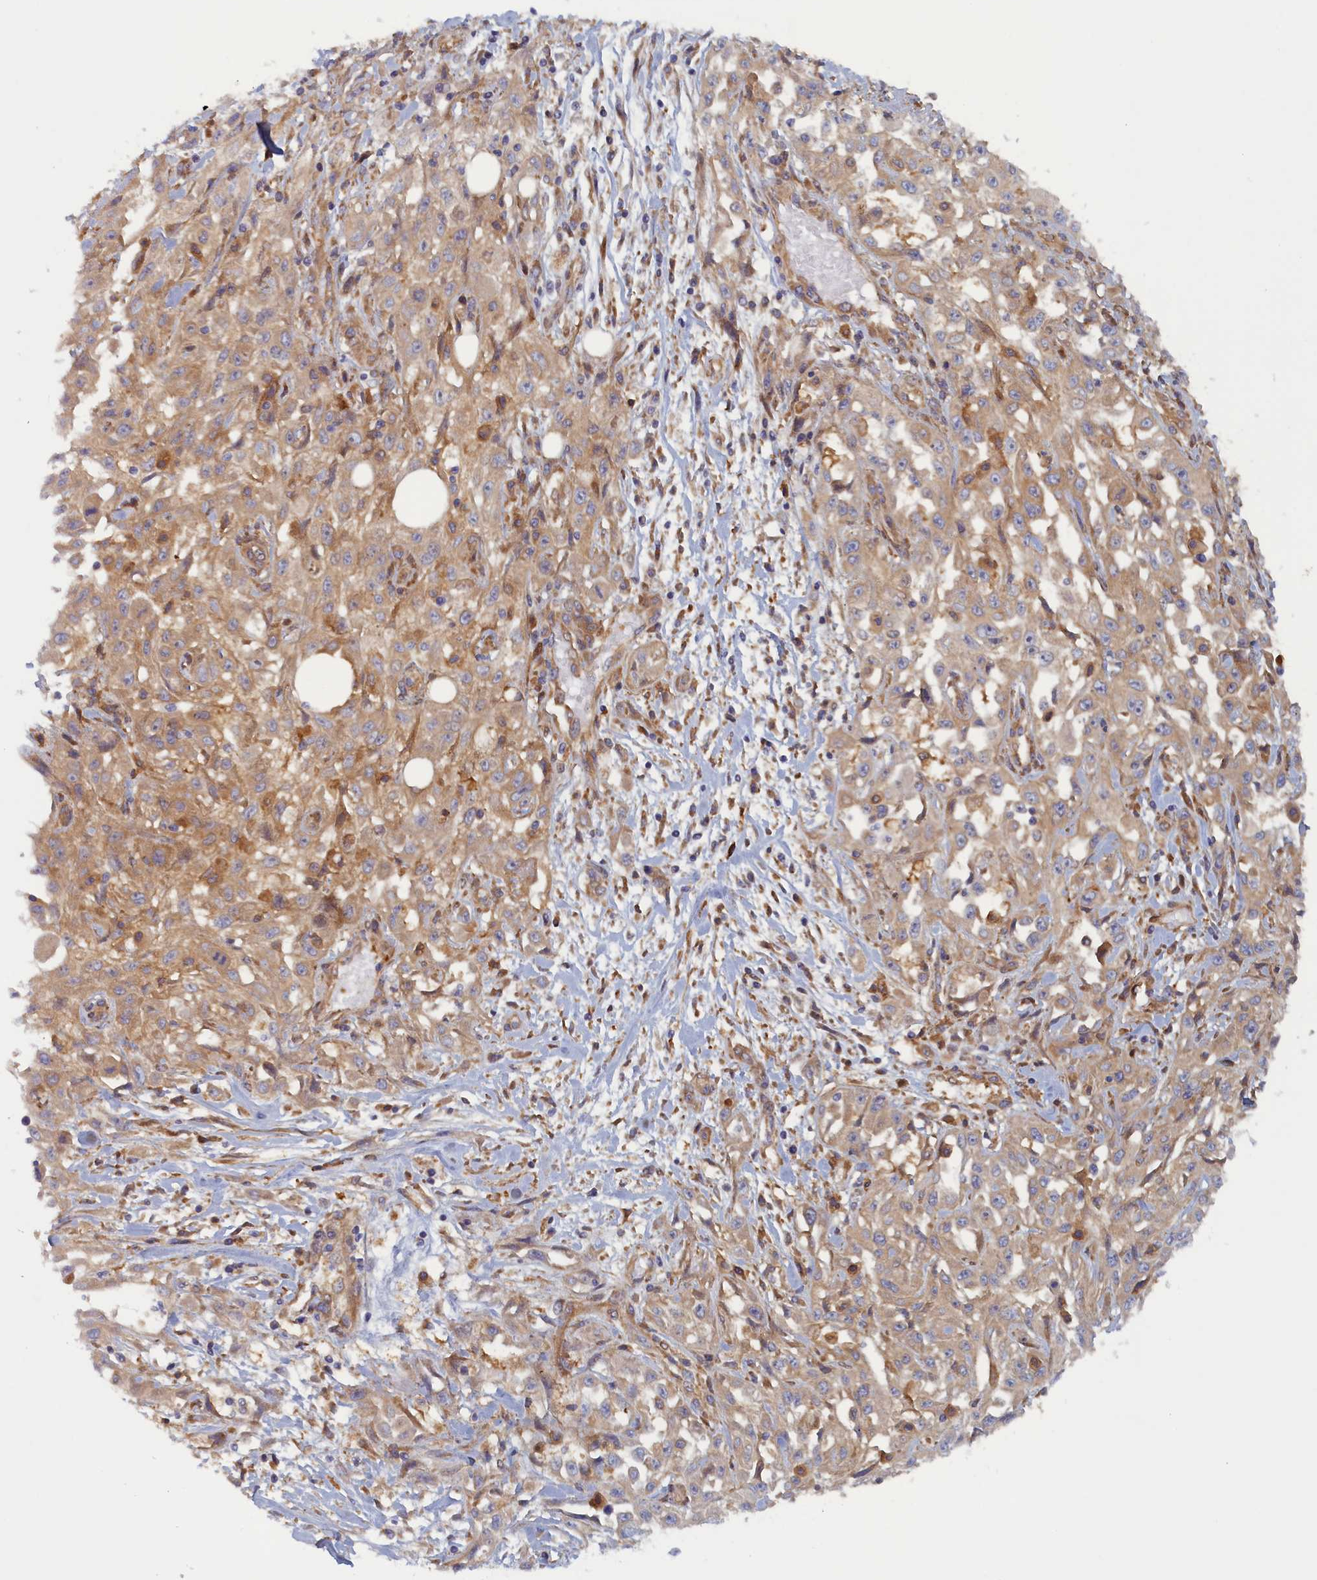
{"staining": {"intensity": "weak", "quantity": ">75%", "location": "cytoplasmic/membranous"}, "tissue": "skin cancer", "cell_type": "Tumor cells", "image_type": "cancer", "snomed": [{"axis": "morphology", "description": "Squamous cell carcinoma, NOS"}, {"axis": "morphology", "description": "Squamous cell carcinoma, metastatic, NOS"}, {"axis": "topography", "description": "Skin"}, {"axis": "topography", "description": "Lymph node"}], "caption": "A brown stain labels weak cytoplasmic/membranous staining of a protein in human skin cancer tumor cells.", "gene": "TMEM196", "patient": {"sex": "male", "age": 75}}